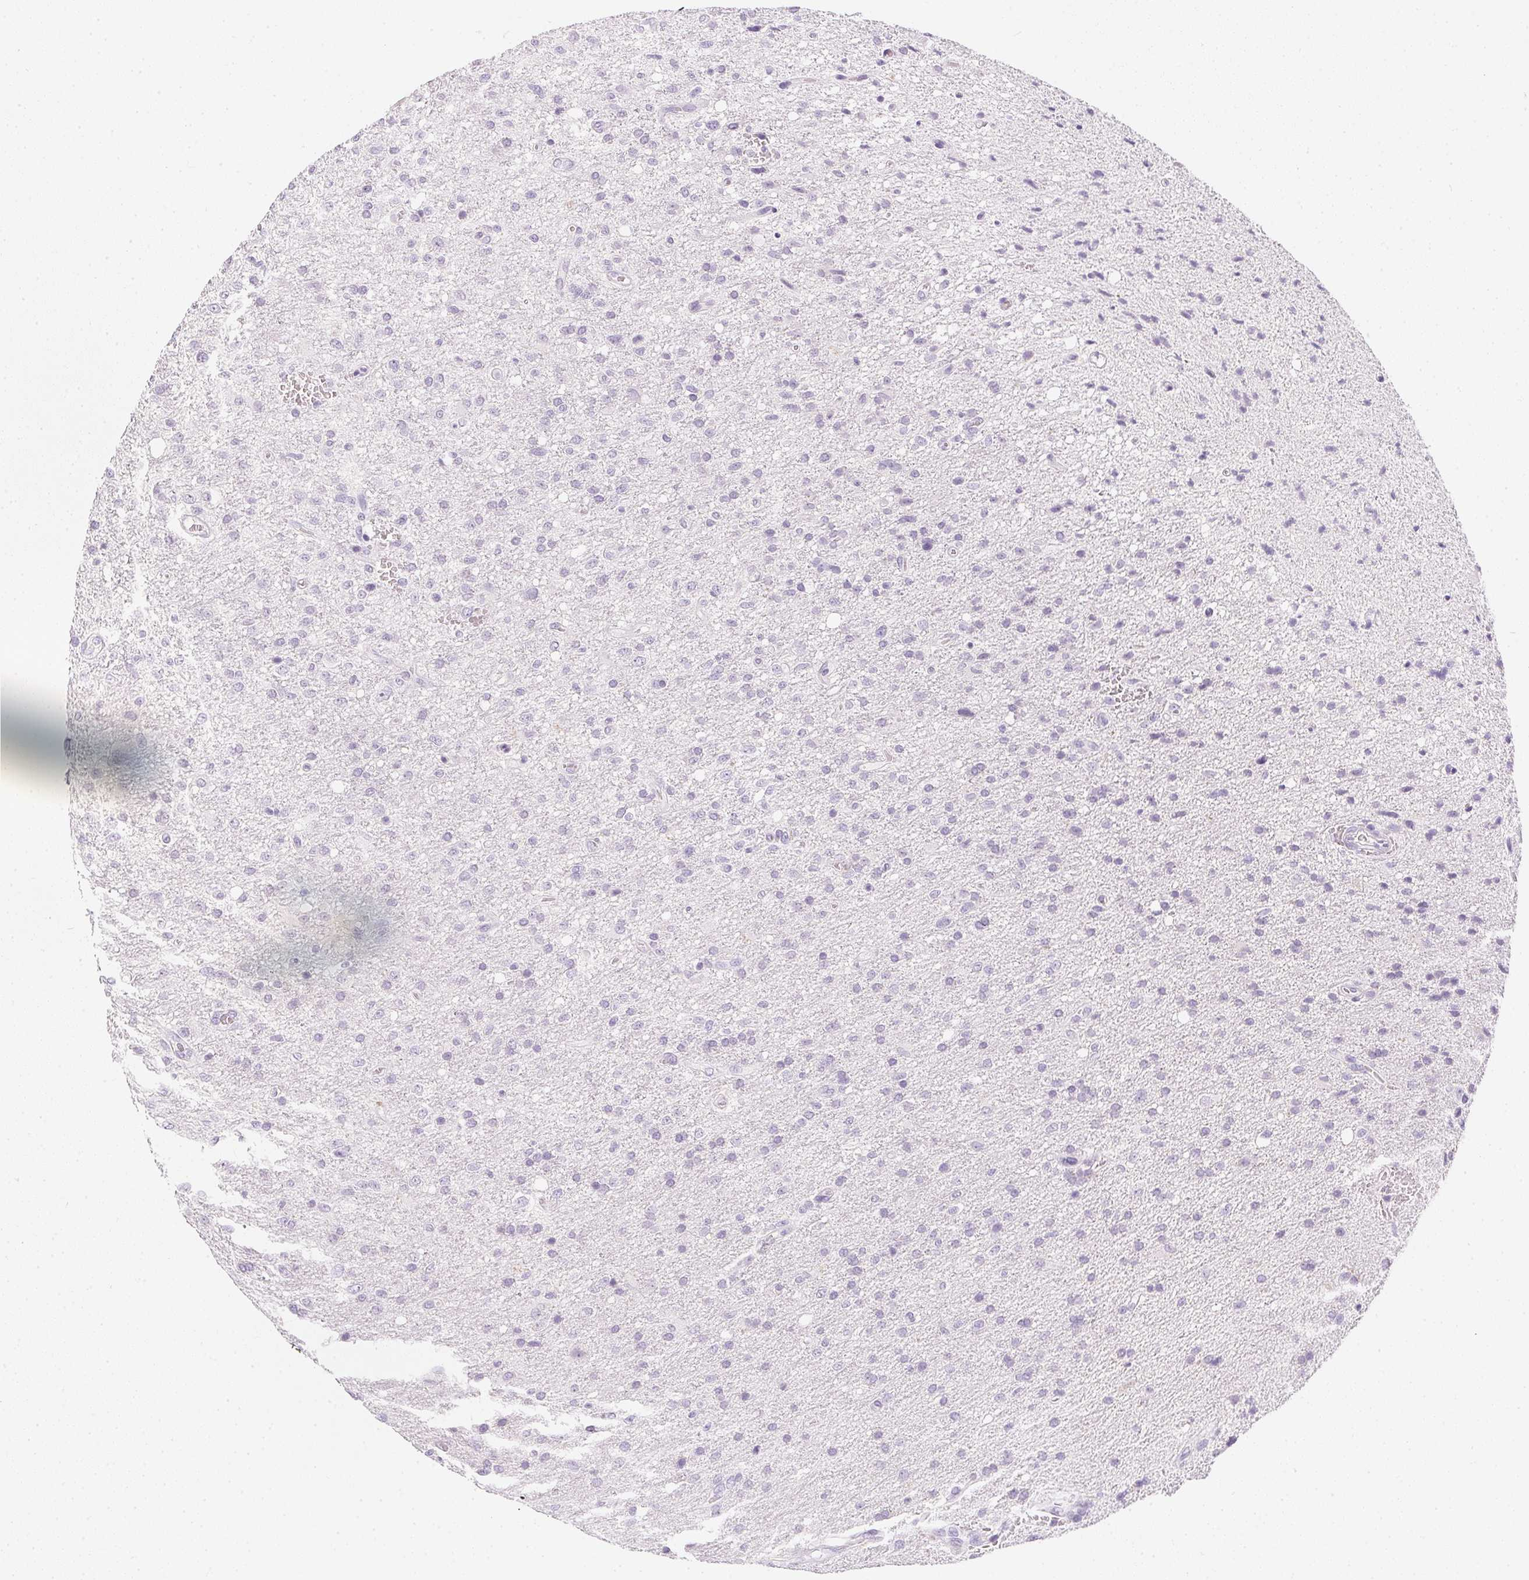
{"staining": {"intensity": "negative", "quantity": "none", "location": "none"}, "tissue": "glioma", "cell_type": "Tumor cells", "image_type": "cancer", "snomed": [{"axis": "morphology", "description": "Glioma, malignant, Low grade"}, {"axis": "topography", "description": "Brain"}], "caption": "This is an immunohistochemistry (IHC) micrograph of glioma. There is no positivity in tumor cells.", "gene": "PPY", "patient": {"sex": "male", "age": 66}}